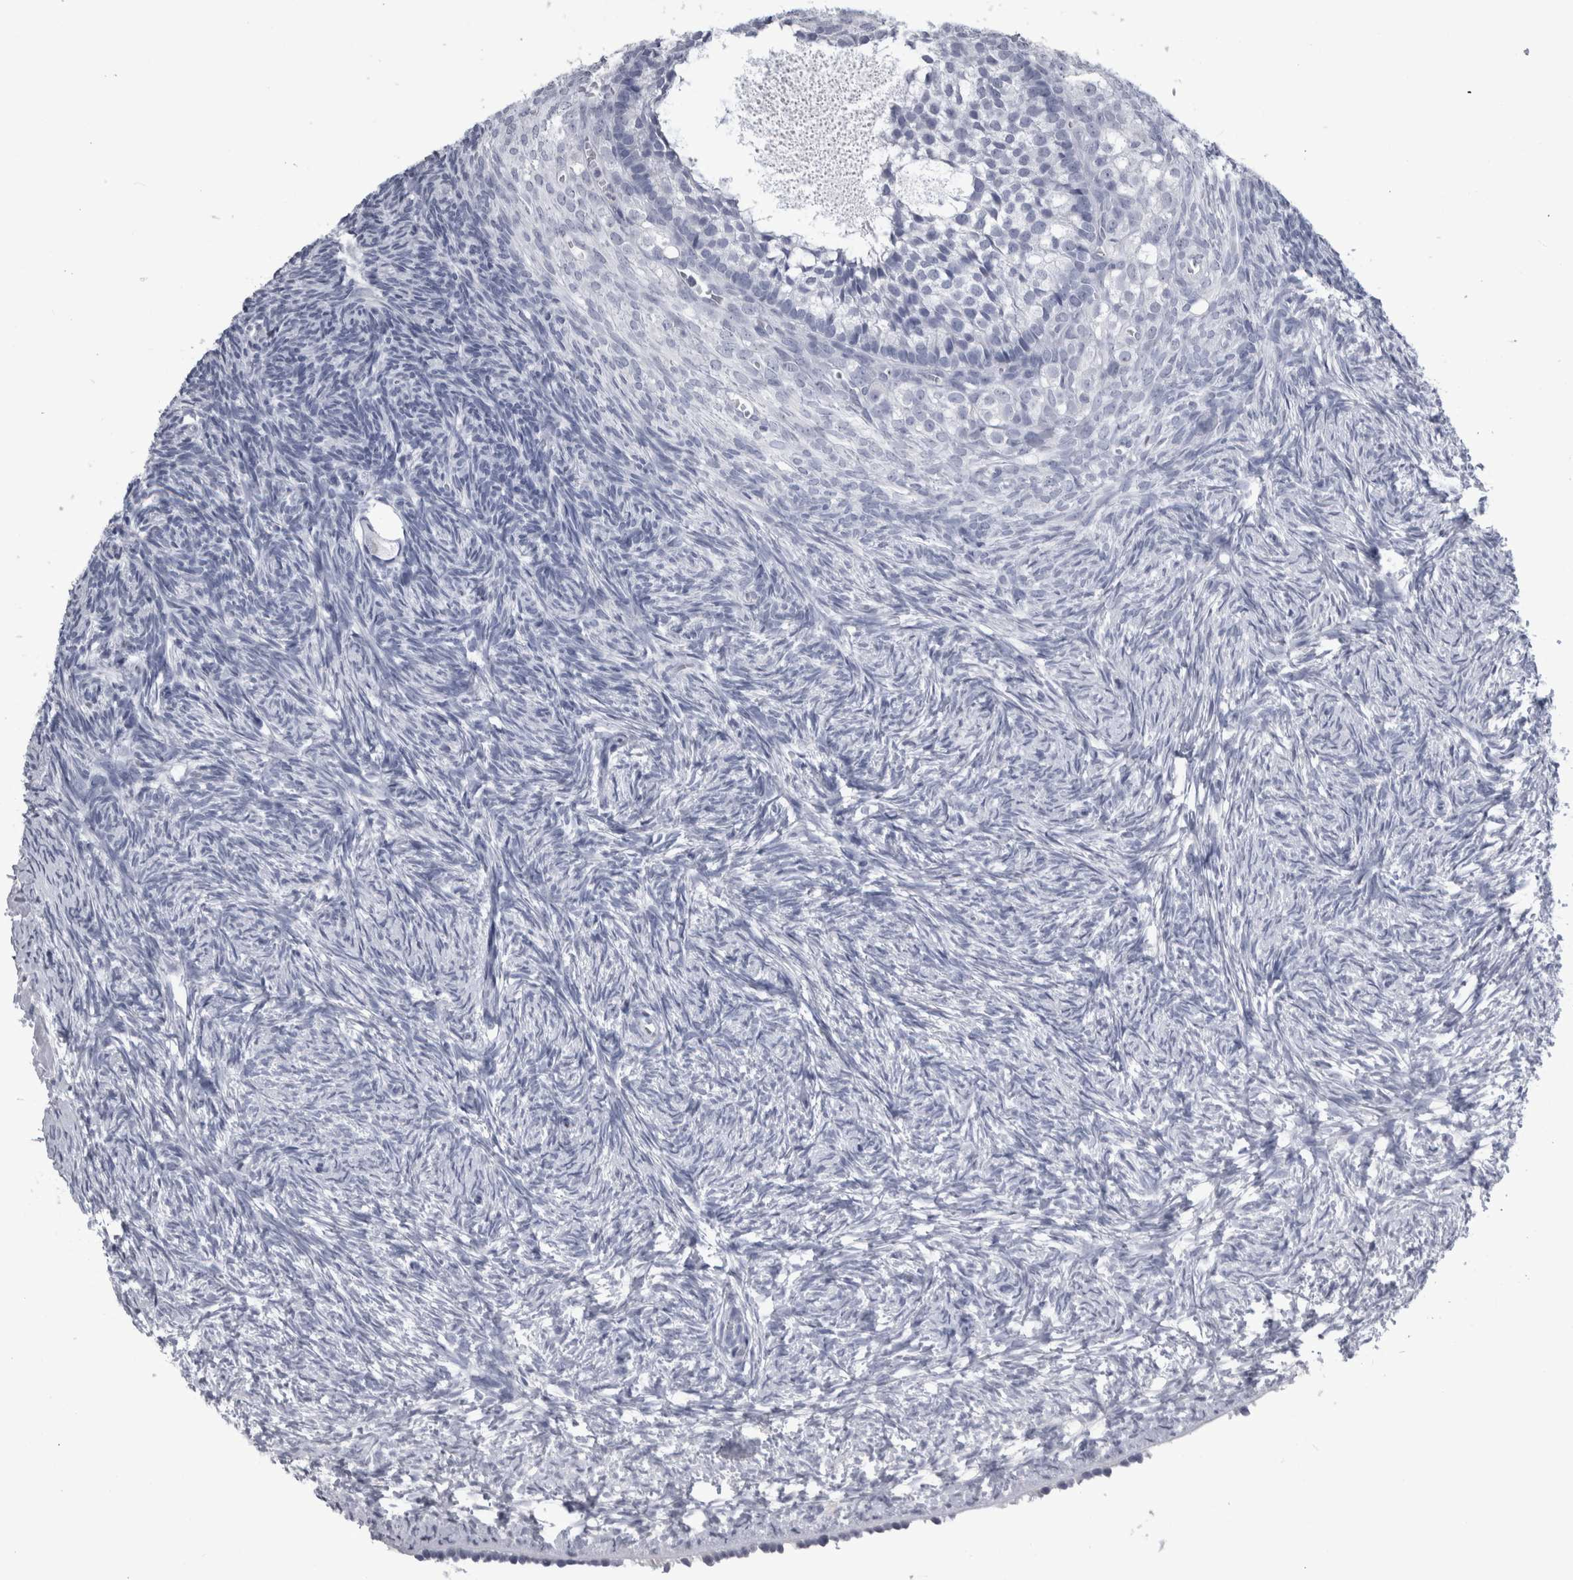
{"staining": {"intensity": "negative", "quantity": "none", "location": "none"}, "tissue": "ovary", "cell_type": "Follicle cells", "image_type": "normal", "snomed": [{"axis": "morphology", "description": "Normal tissue, NOS"}, {"axis": "topography", "description": "Ovary"}], "caption": "High power microscopy histopathology image of an immunohistochemistry (IHC) micrograph of unremarkable ovary, revealing no significant staining in follicle cells.", "gene": "ALDH8A1", "patient": {"sex": "female", "age": 34}}